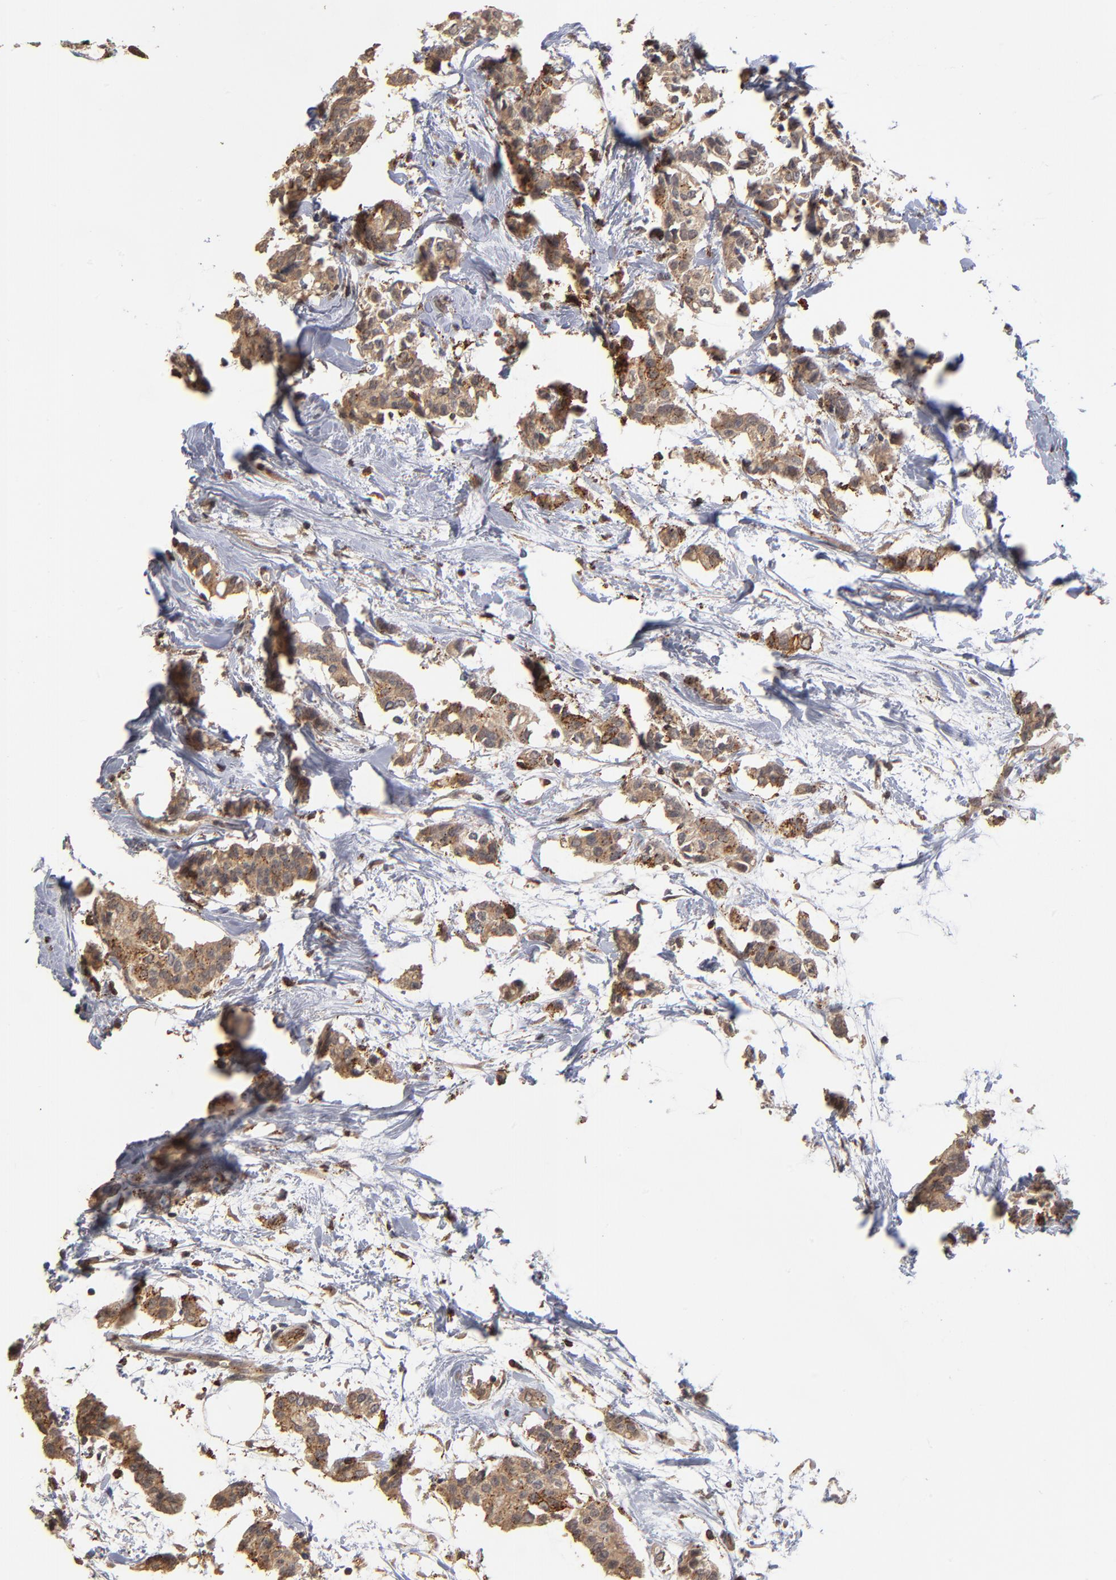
{"staining": {"intensity": "moderate", "quantity": ">75%", "location": "cytoplasmic/membranous"}, "tissue": "breast cancer", "cell_type": "Tumor cells", "image_type": "cancer", "snomed": [{"axis": "morphology", "description": "Duct carcinoma"}, {"axis": "topography", "description": "Breast"}], "caption": "Protein analysis of intraductal carcinoma (breast) tissue displays moderate cytoplasmic/membranous staining in approximately >75% of tumor cells.", "gene": "ASB8", "patient": {"sex": "female", "age": 84}}